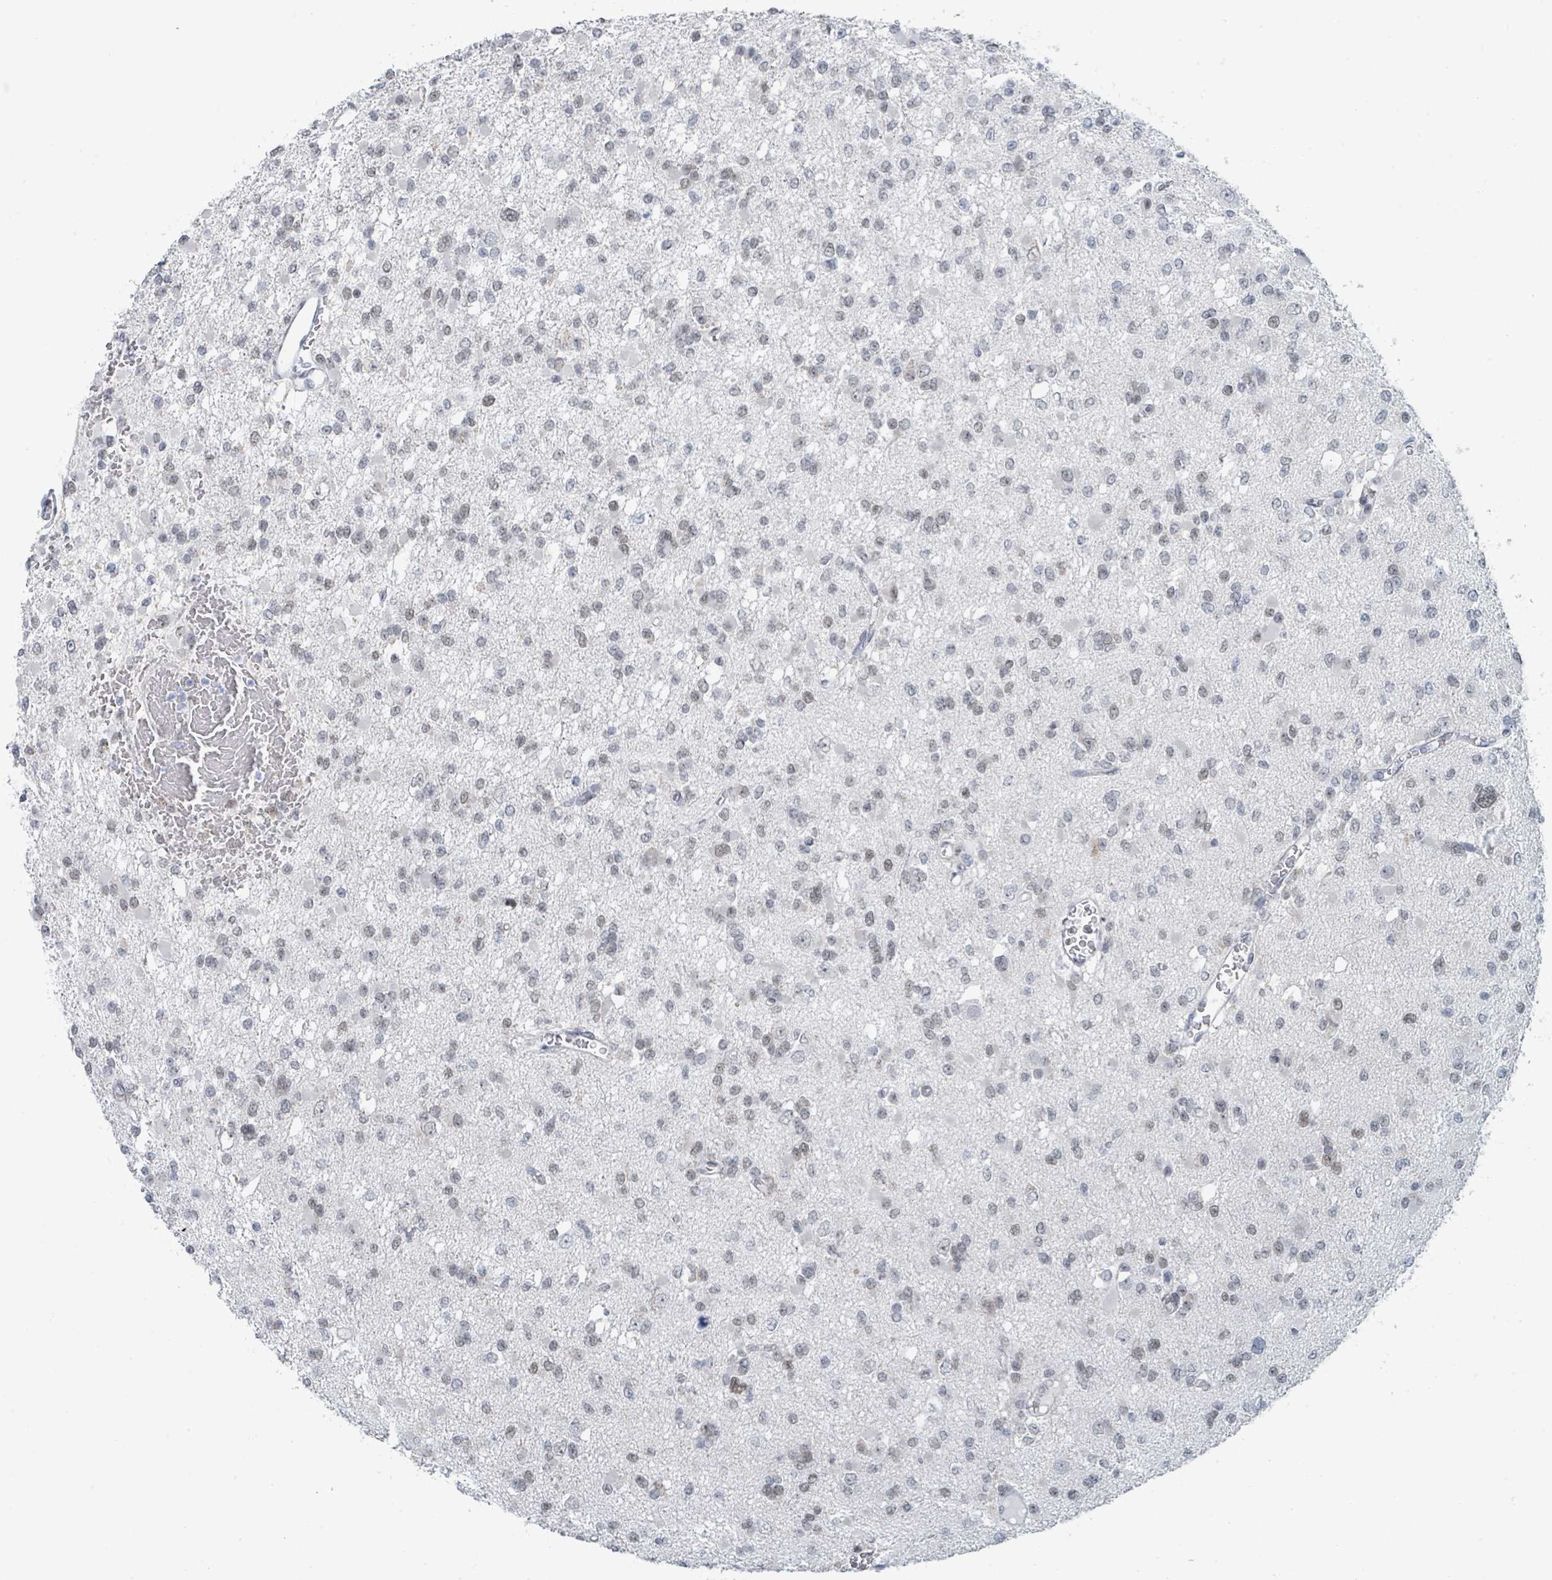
{"staining": {"intensity": "weak", "quantity": "<25%", "location": "nuclear"}, "tissue": "glioma", "cell_type": "Tumor cells", "image_type": "cancer", "snomed": [{"axis": "morphology", "description": "Glioma, malignant, Low grade"}, {"axis": "topography", "description": "Brain"}], "caption": "A high-resolution image shows immunohistochemistry (IHC) staining of low-grade glioma (malignant), which reveals no significant positivity in tumor cells.", "gene": "EHMT2", "patient": {"sex": "female", "age": 22}}